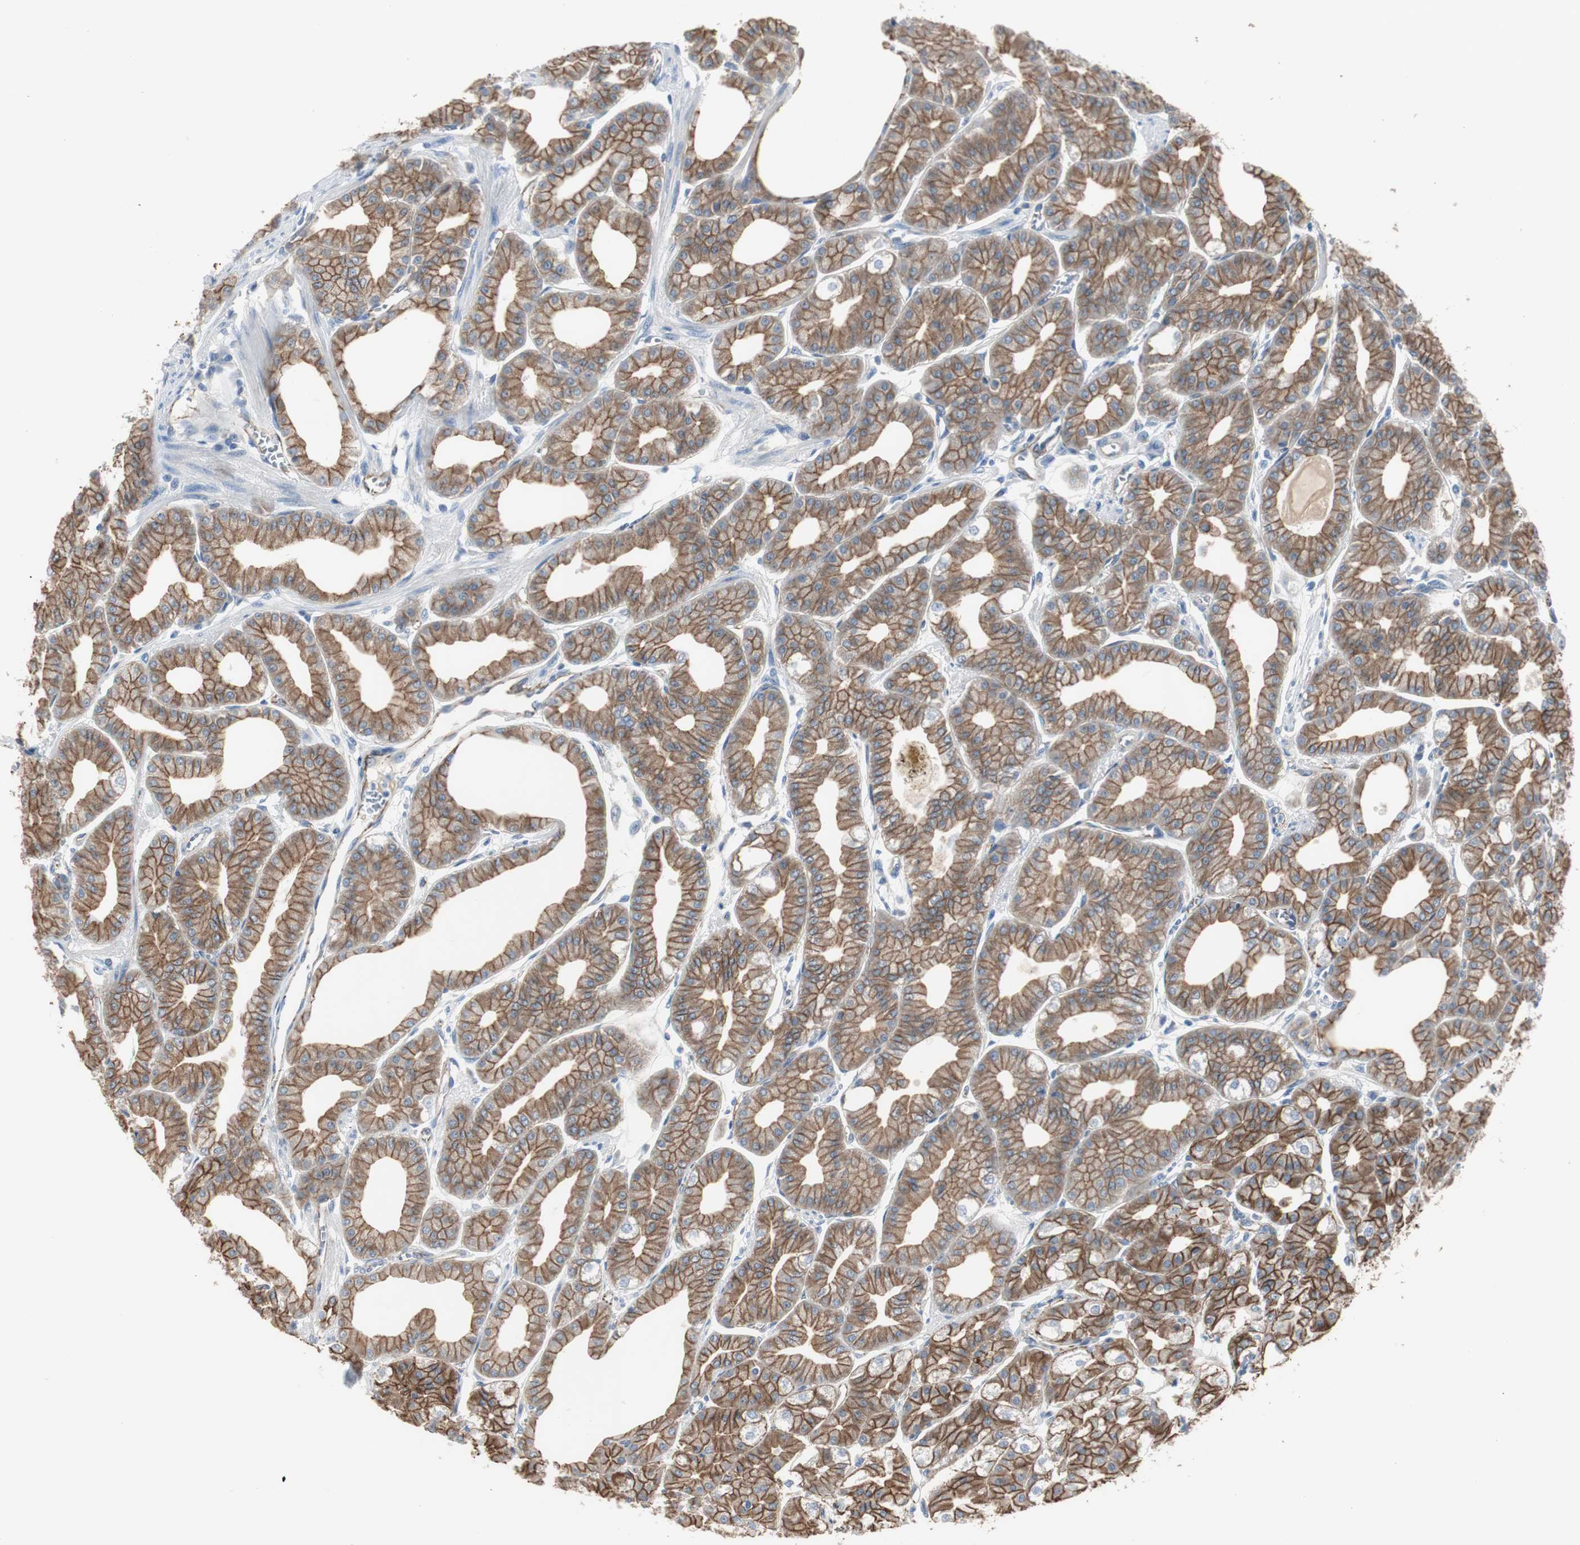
{"staining": {"intensity": "strong", "quantity": ">75%", "location": "cytoplasmic/membranous"}, "tissue": "stomach", "cell_type": "Glandular cells", "image_type": "normal", "snomed": [{"axis": "morphology", "description": "Normal tissue, NOS"}, {"axis": "topography", "description": "Stomach, lower"}], "caption": "Immunohistochemical staining of unremarkable human stomach shows high levels of strong cytoplasmic/membranous positivity in about >75% of glandular cells.", "gene": "STXBP4", "patient": {"sex": "male", "age": 71}}